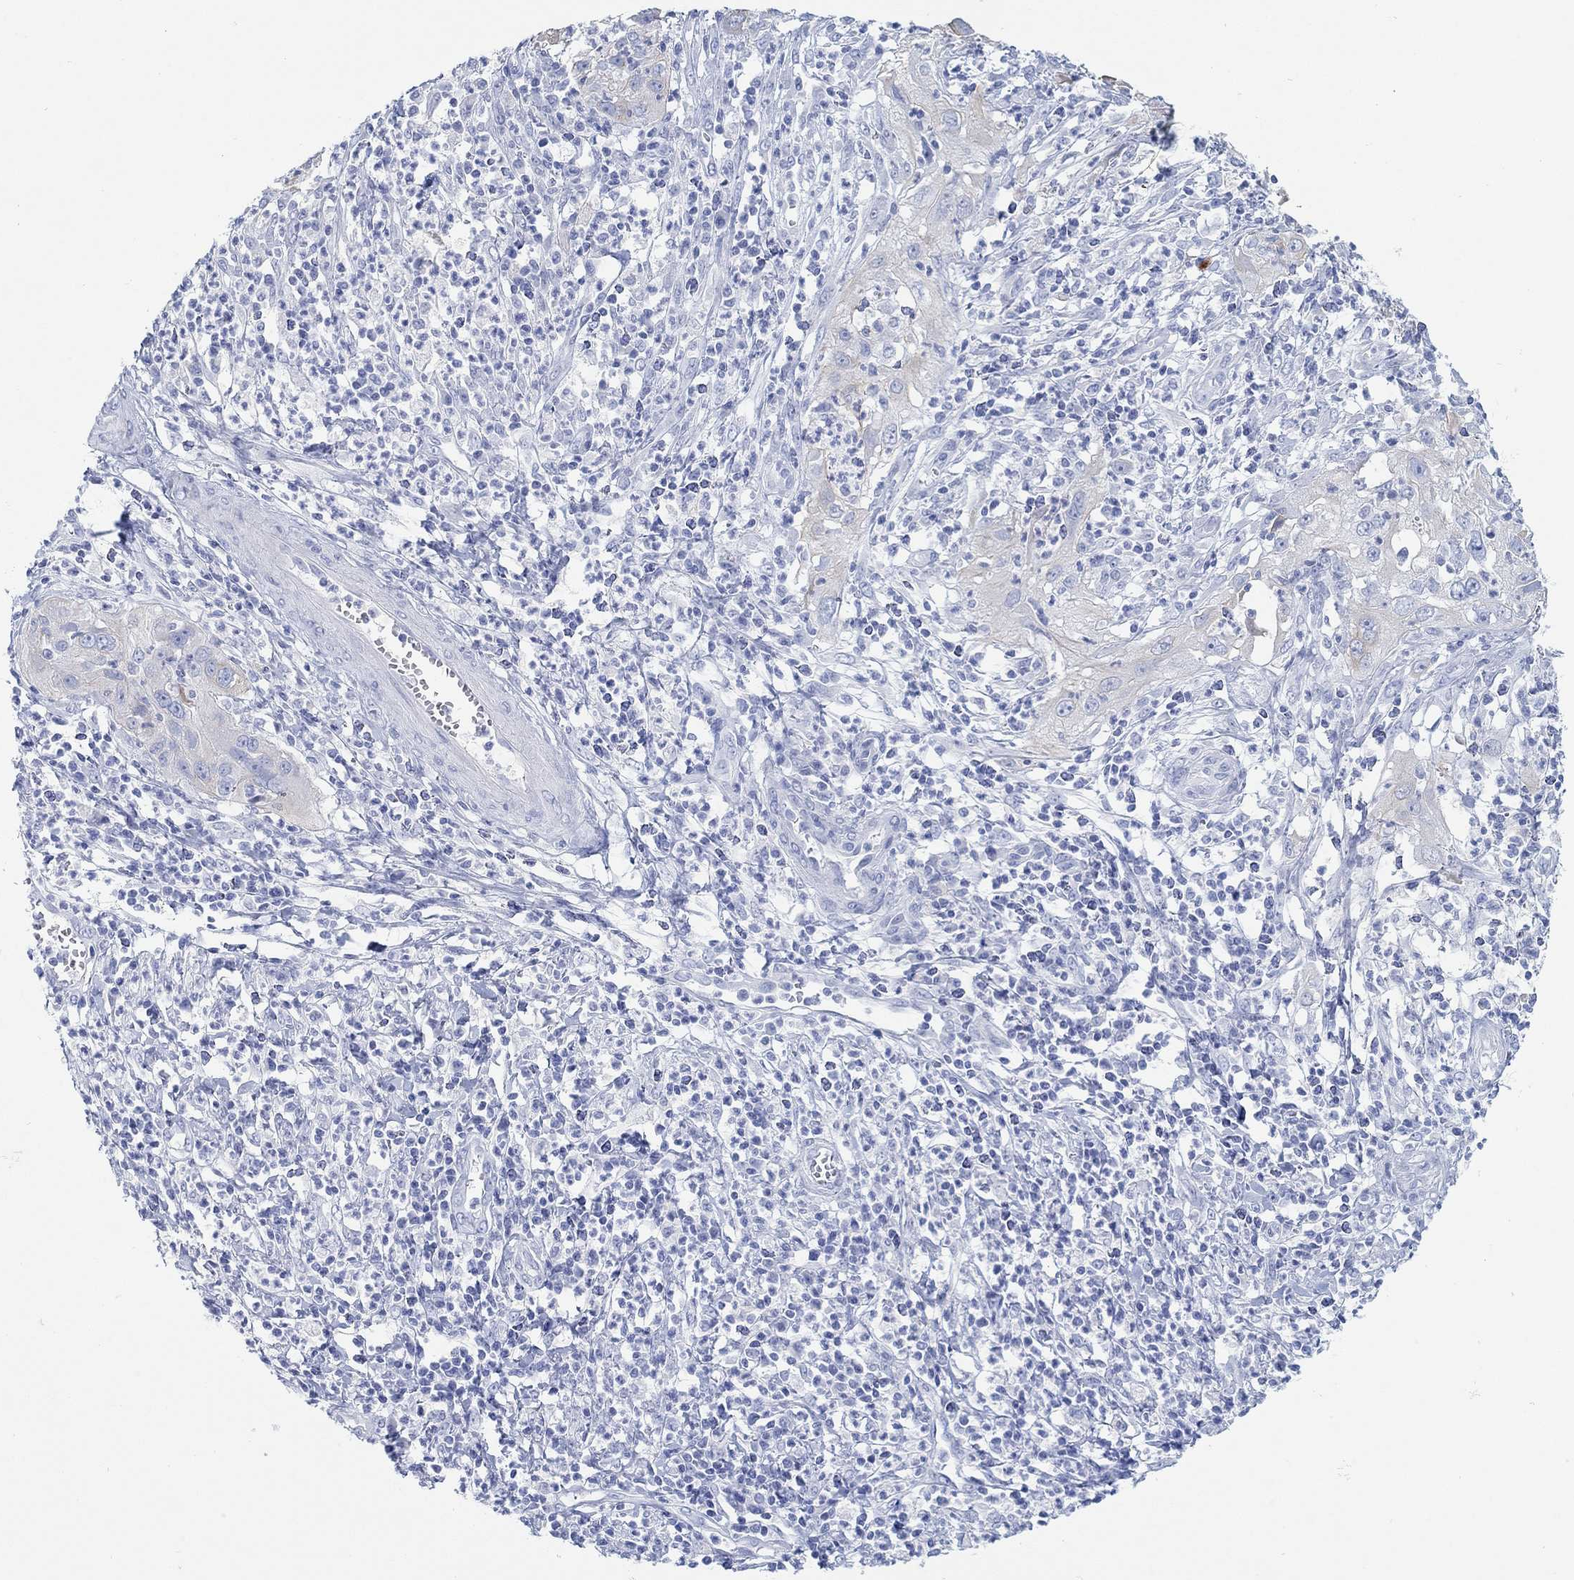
{"staining": {"intensity": "negative", "quantity": "none", "location": "none"}, "tissue": "cervical cancer", "cell_type": "Tumor cells", "image_type": "cancer", "snomed": [{"axis": "morphology", "description": "Squamous cell carcinoma, NOS"}, {"axis": "topography", "description": "Cervix"}], "caption": "Immunohistochemistry micrograph of neoplastic tissue: squamous cell carcinoma (cervical) stained with DAB (3,3'-diaminobenzidine) demonstrates no significant protein staining in tumor cells. (DAB immunohistochemistry (IHC) with hematoxylin counter stain).", "gene": "AK8", "patient": {"sex": "female", "age": 32}}